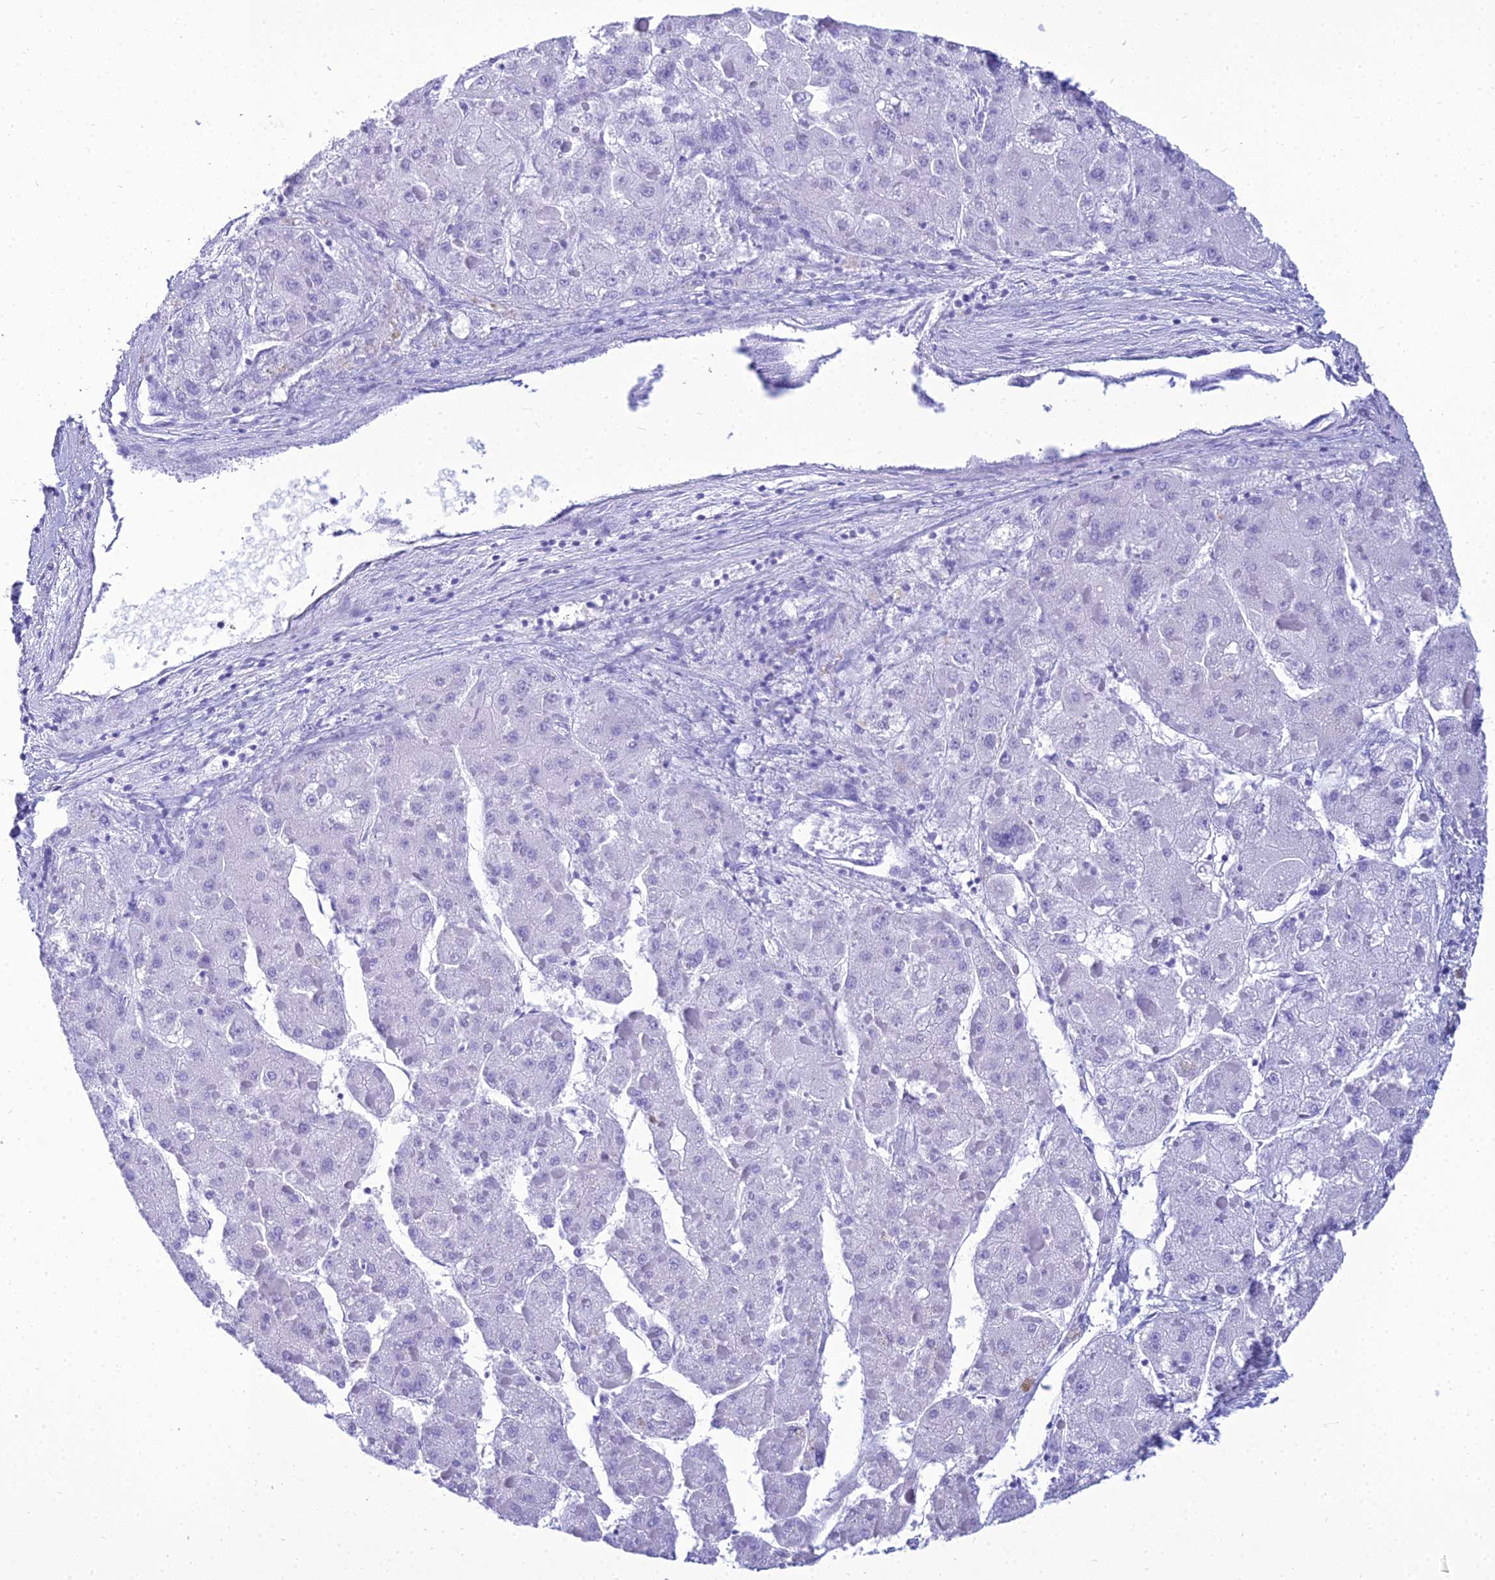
{"staining": {"intensity": "negative", "quantity": "none", "location": "none"}, "tissue": "liver cancer", "cell_type": "Tumor cells", "image_type": "cancer", "snomed": [{"axis": "morphology", "description": "Carcinoma, Hepatocellular, NOS"}, {"axis": "topography", "description": "Liver"}], "caption": "Tumor cells show no significant positivity in hepatocellular carcinoma (liver).", "gene": "ZNF442", "patient": {"sex": "female", "age": 73}}